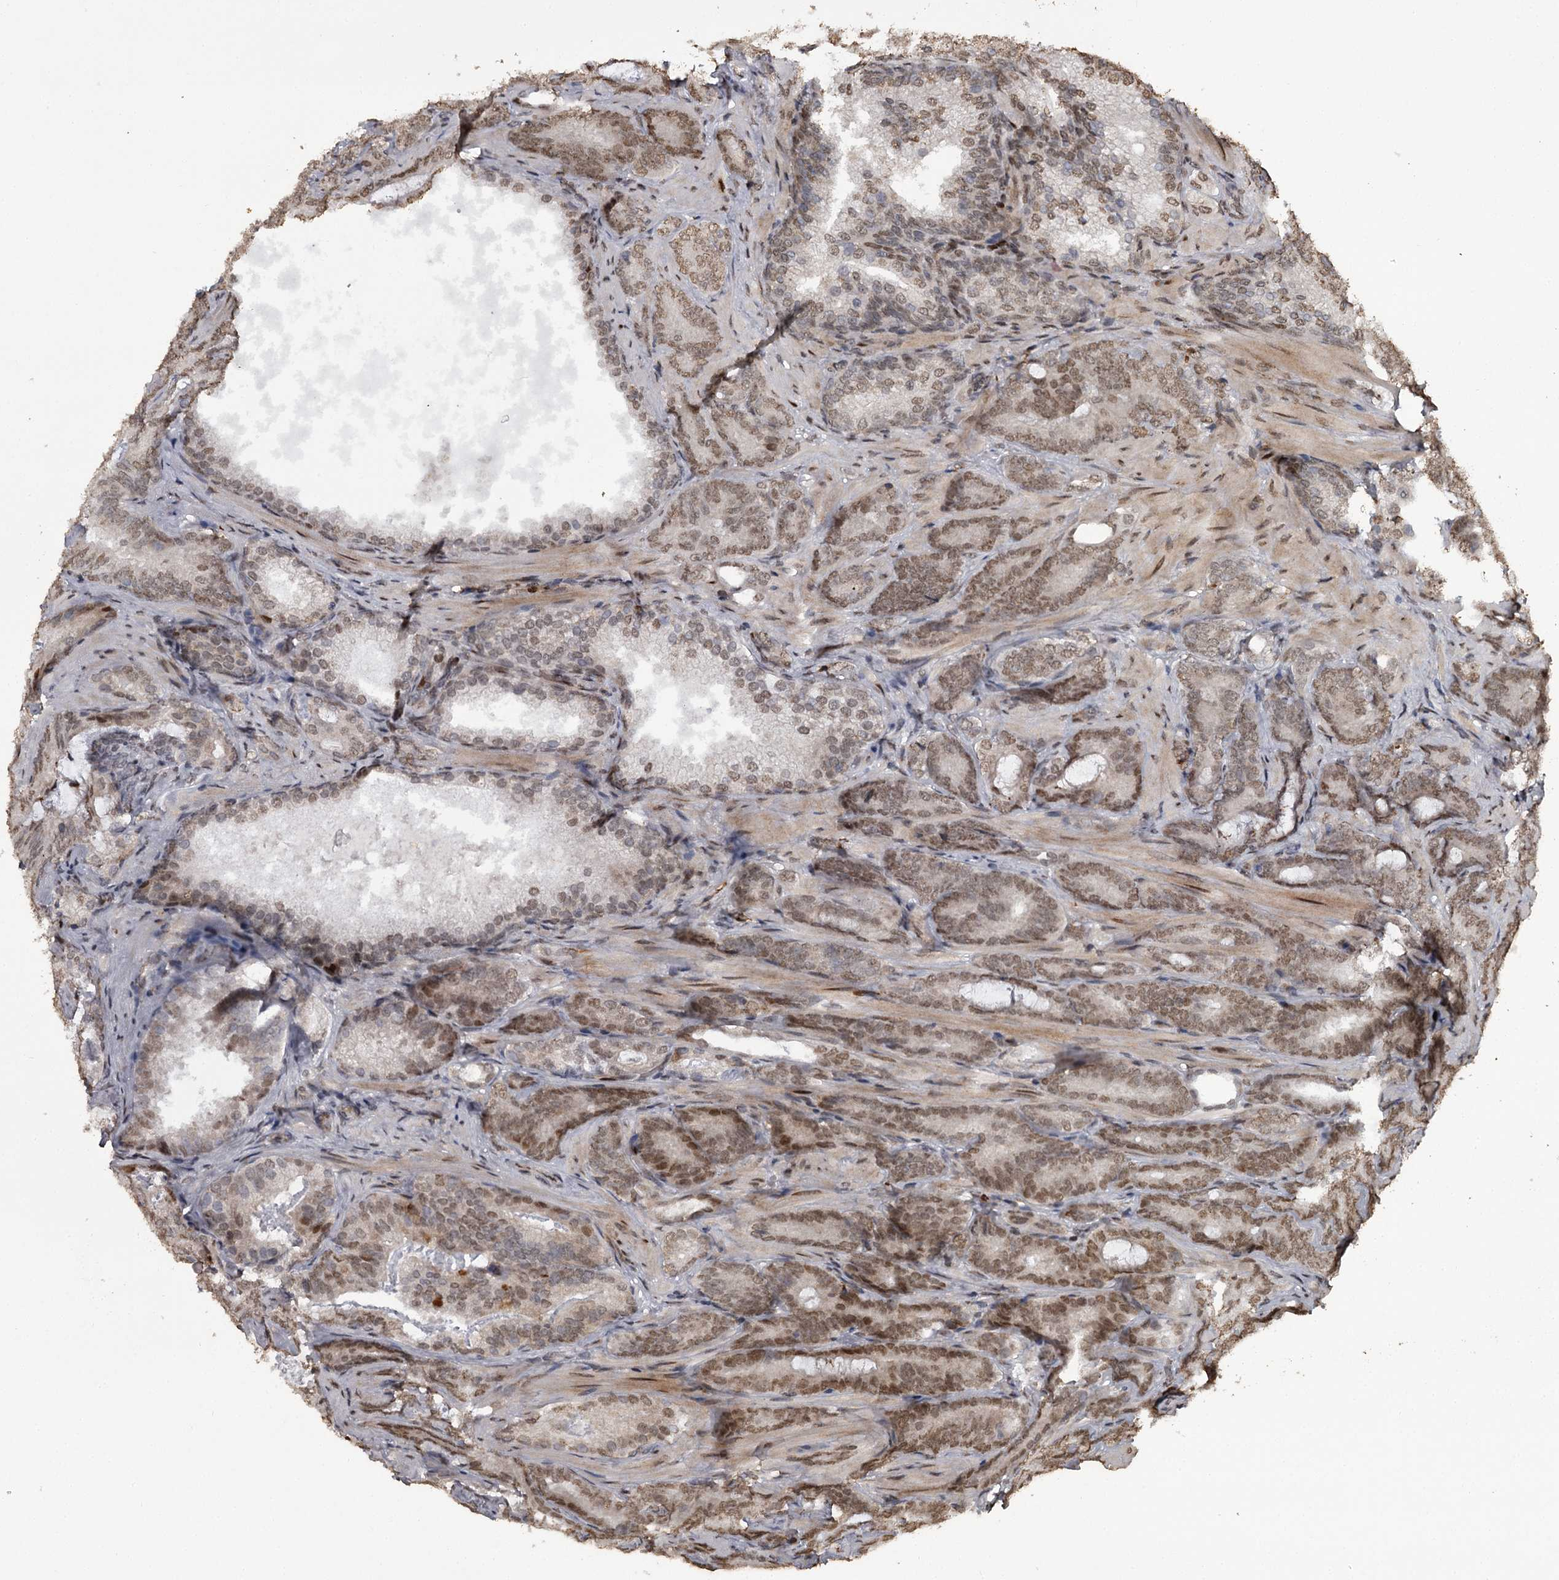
{"staining": {"intensity": "moderate", "quantity": ">75%", "location": "nuclear"}, "tissue": "prostate cancer", "cell_type": "Tumor cells", "image_type": "cancer", "snomed": [{"axis": "morphology", "description": "Adenocarcinoma, Low grade"}, {"axis": "topography", "description": "Prostate"}], "caption": "Immunohistochemistry image of low-grade adenocarcinoma (prostate) stained for a protein (brown), which reveals medium levels of moderate nuclear expression in approximately >75% of tumor cells.", "gene": "THYN1", "patient": {"sex": "male", "age": 60}}